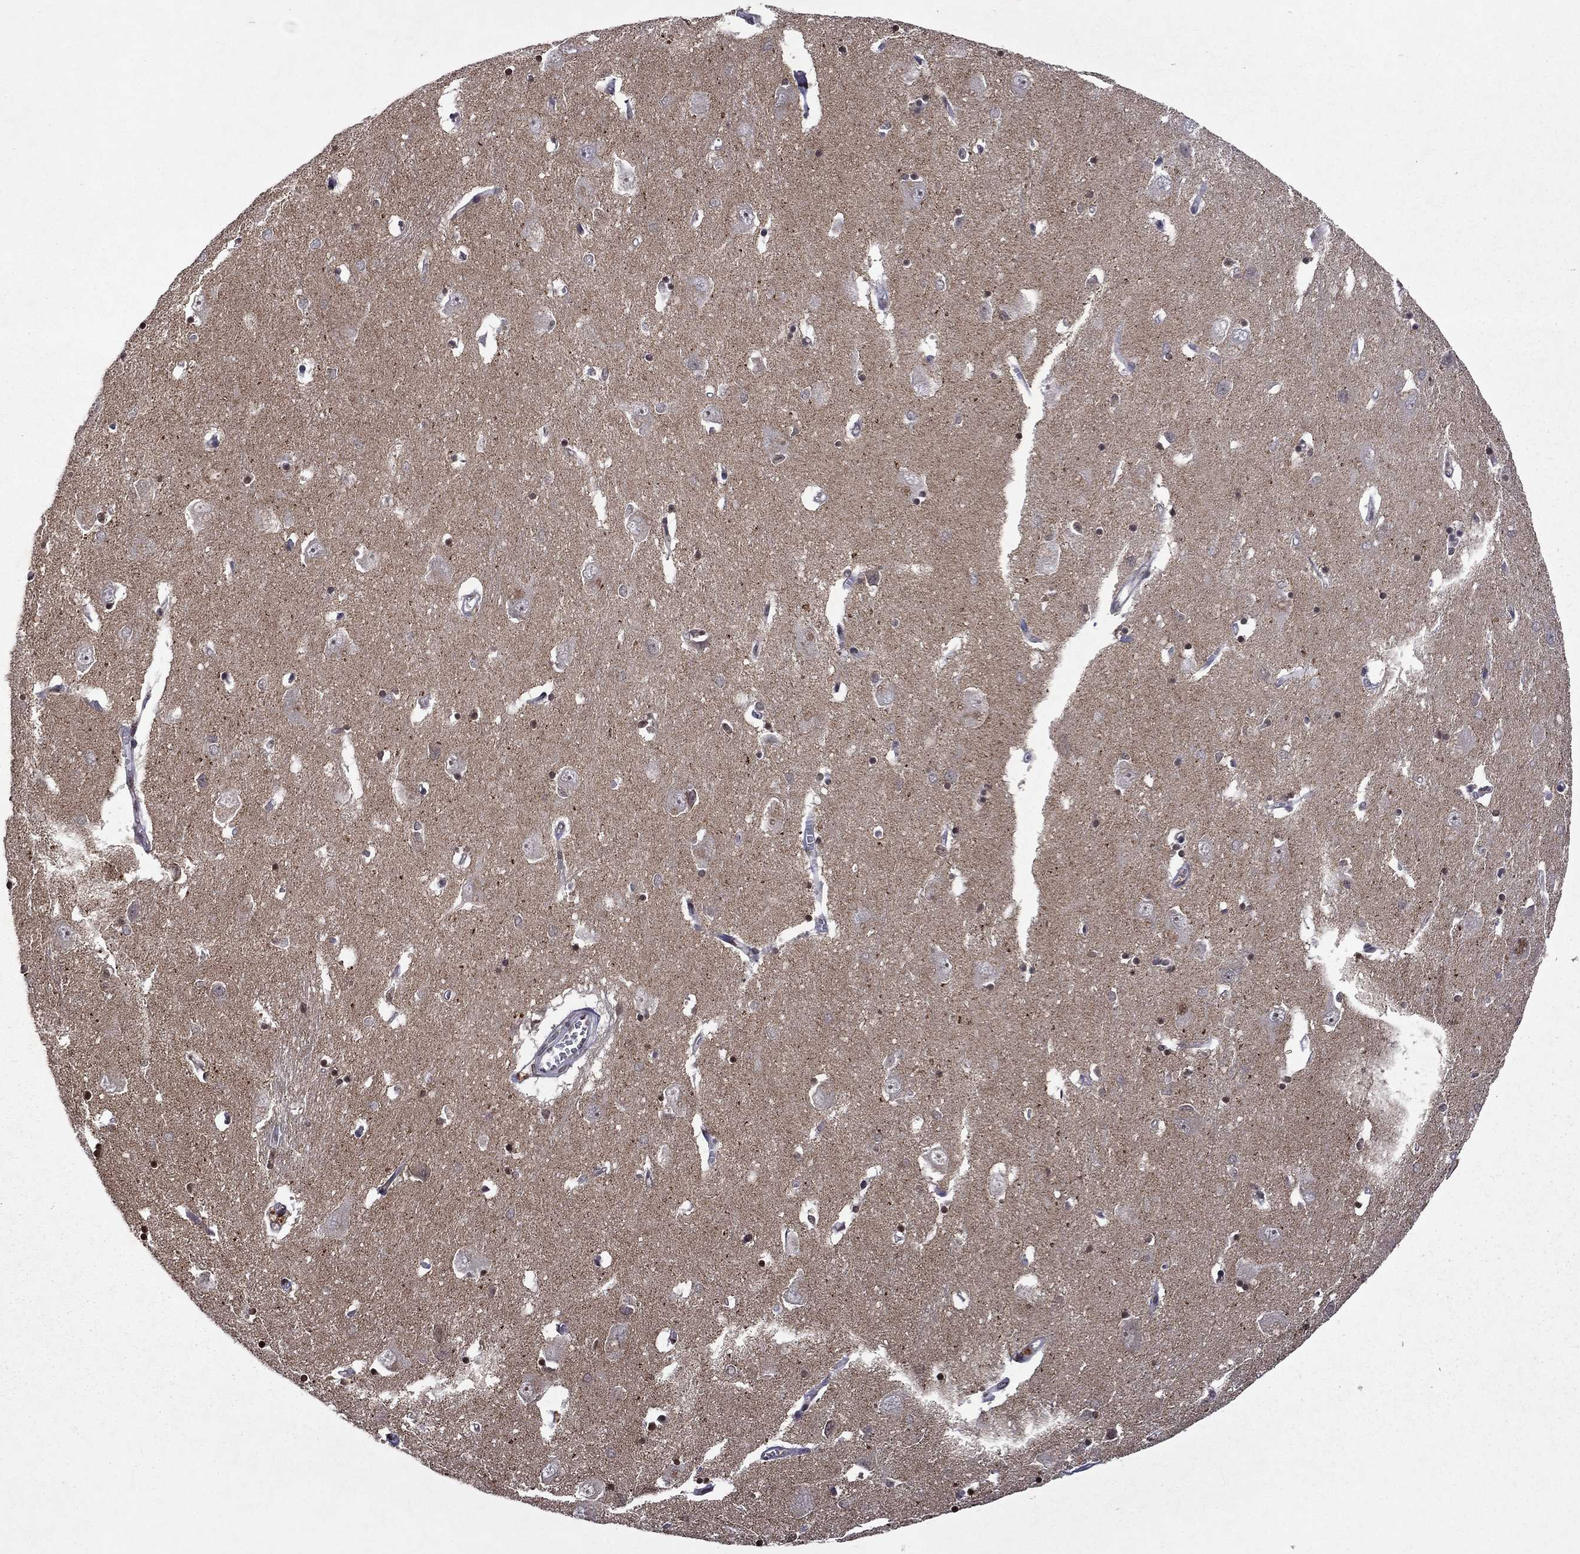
{"staining": {"intensity": "moderate", "quantity": "25%-75%", "location": "nuclear"}, "tissue": "caudate", "cell_type": "Glial cells", "image_type": "normal", "snomed": [{"axis": "morphology", "description": "Normal tissue, NOS"}, {"axis": "topography", "description": "Lateral ventricle wall"}], "caption": "IHC of benign caudate demonstrates medium levels of moderate nuclear expression in about 25%-75% of glial cells. (Brightfield microscopy of DAB IHC at high magnification).", "gene": "NLGN1", "patient": {"sex": "male", "age": 54}}